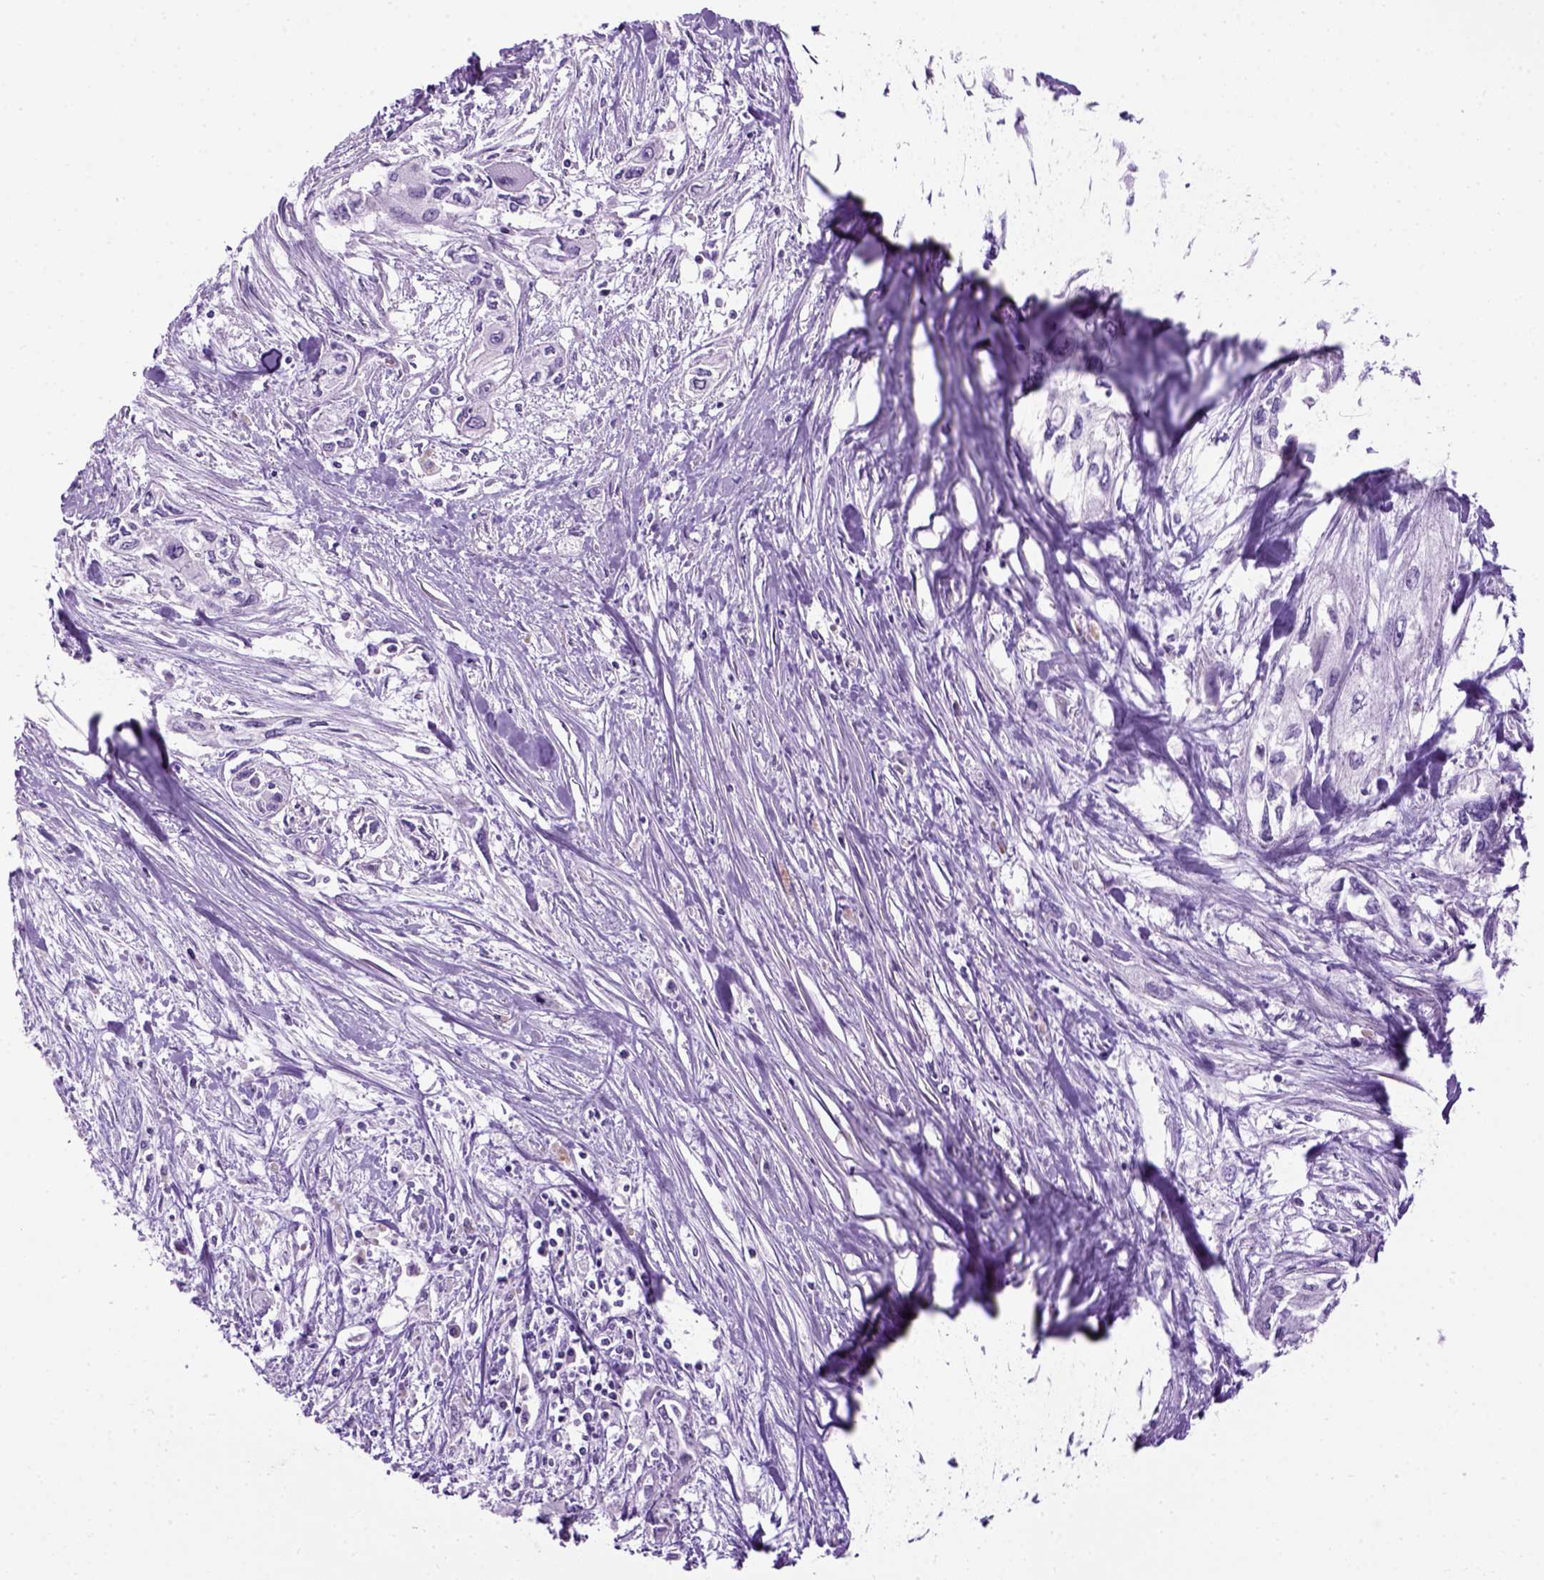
{"staining": {"intensity": "negative", "quantity": "none", "location": "none"}, "tissue": "pancreatic cancer", "cell_type": "Tumor cells", "image_type": "cancer", "snomed": [{"axis": "morphology", "description": "Adenocarcinoma, NOS"}, {"axis": "topography", "description": "Pancreas"}], "caption": "This photomicrograph is of pancreatic cancer stained with IHC to label a protein in brown with the nuclei are counter-stained blue. There is no expression in tumor cells. (DAB (3,3'-diaminobenzidine) immunohistochemistry (IHC) visualized using brightfield microscopy, high magnification).", "gene": "GABRB2", "patient": {"sex": "female", "age": 55}}